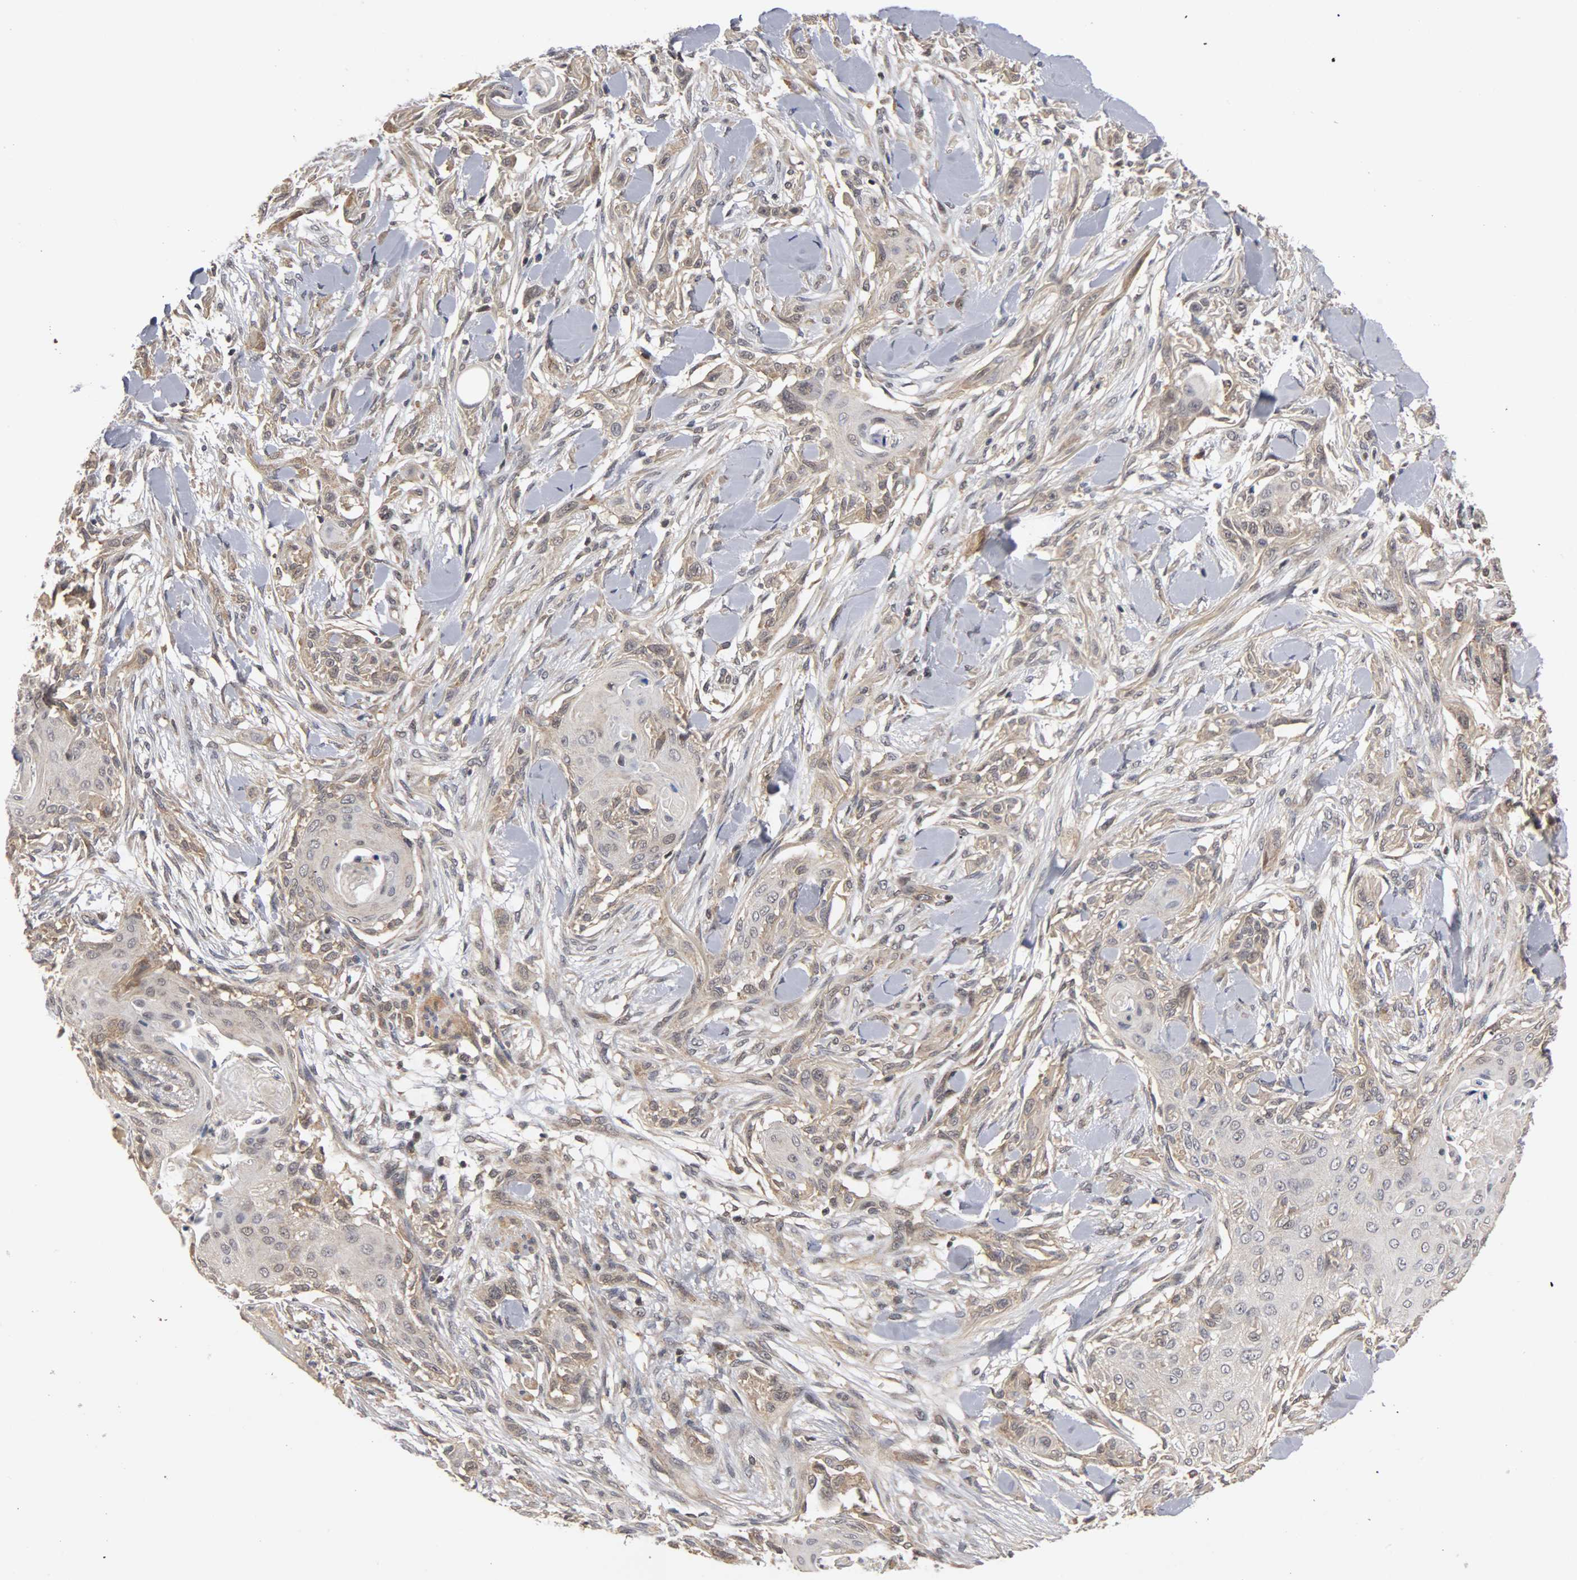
{"staining": {"intensity": "weak", "quantity": "25%-75%", "location": "cytoplasmic/membranous,nuclear"}, "tissue": "skin cancer", "cell_type": "Tumor cells", "image_type": "cancer", "snomed": [{"axis": "morphology", "description": "Squamous cell carcinoma, NOS"}, {"axis": "topography", "description": "Skin"}], "caption": "Skin squamous cell carcinoma stained with a protein marker displays weak staining in tumor cells.", "gene": "UBE2M", "patient": {"sex": "female", "age": 59}}